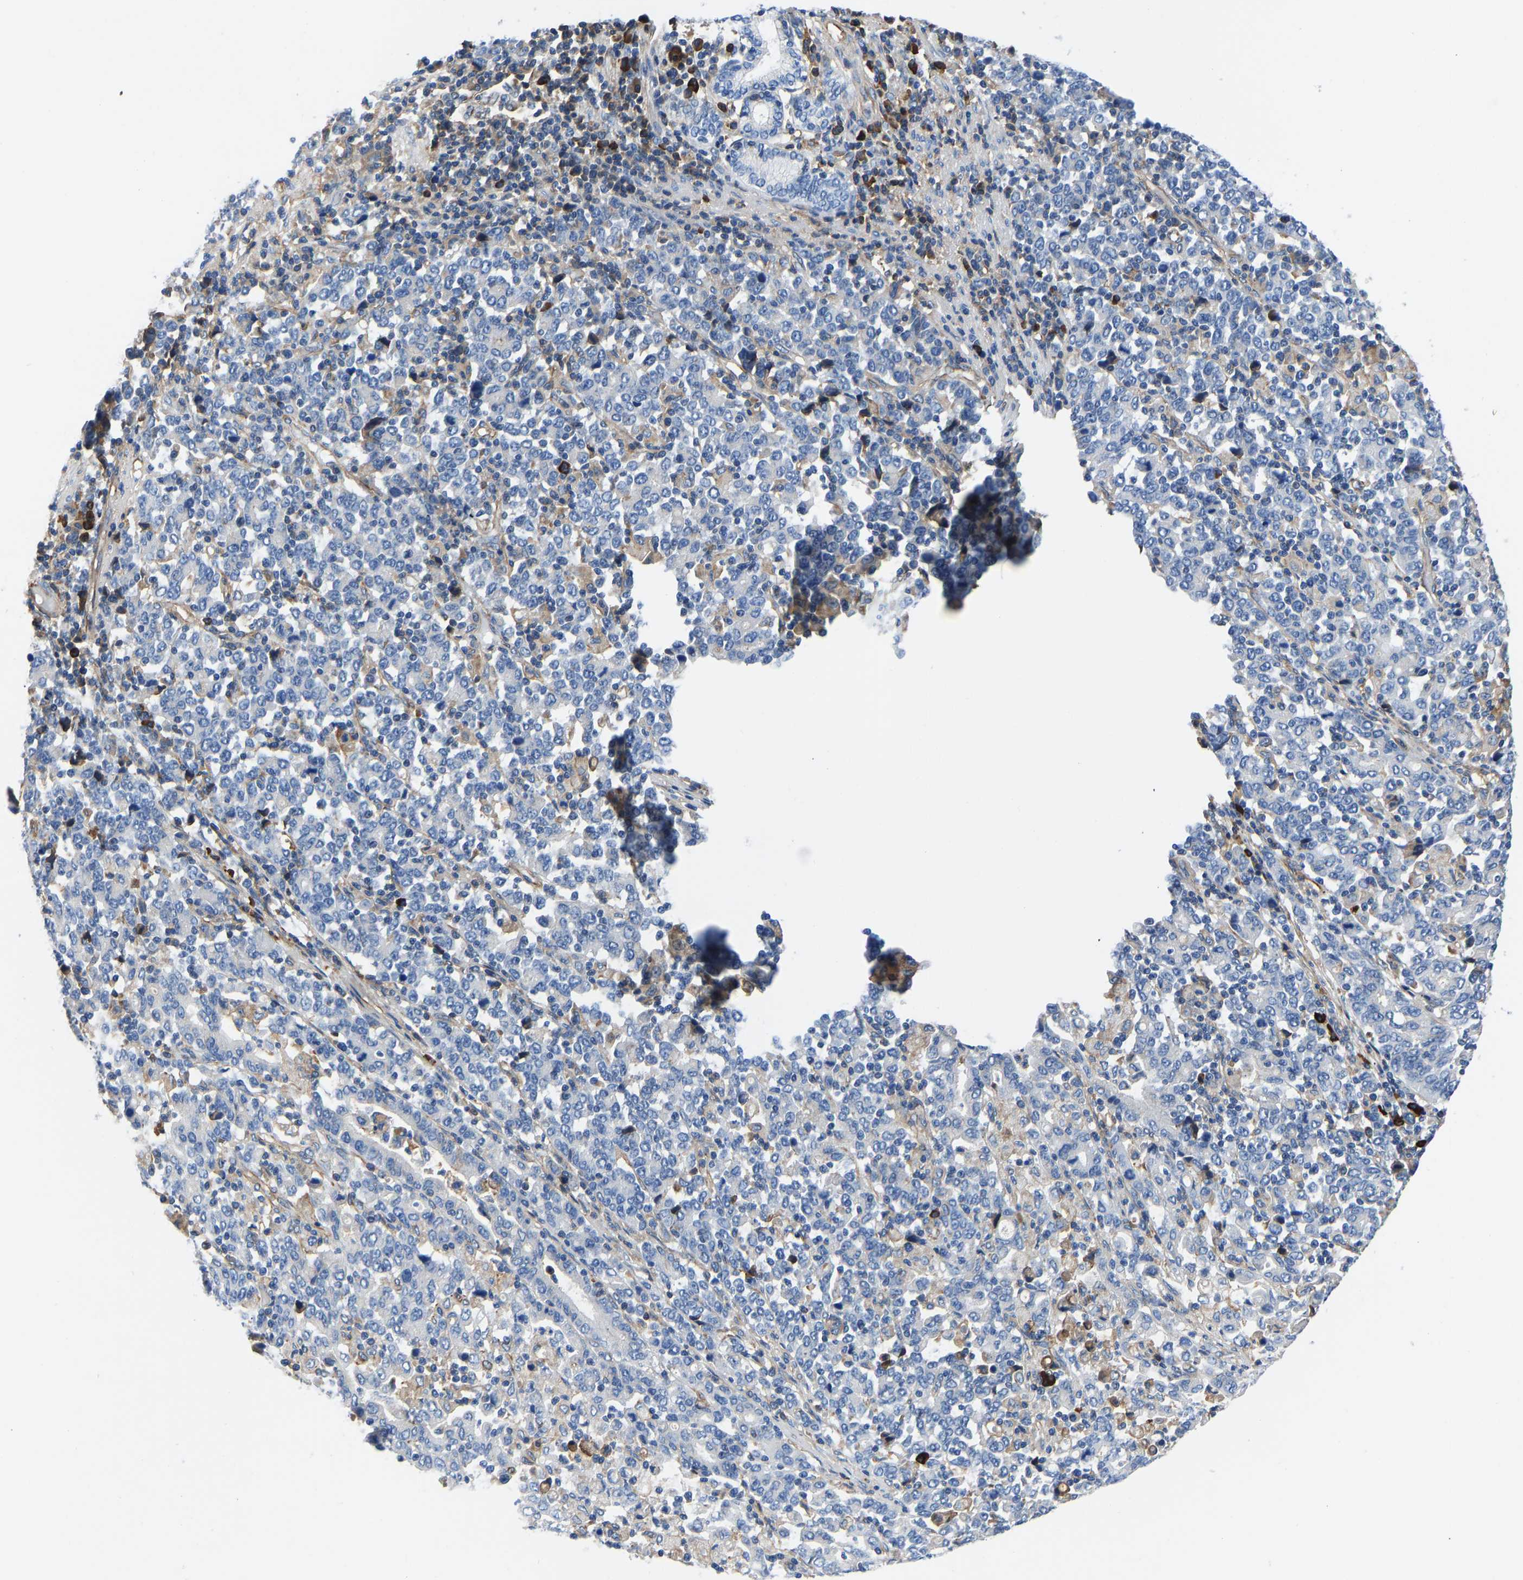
{"staining": {"intensity": "negative", "quantity": "none", "location": "none"}, "tissue": "stomach cancer", "cell_type": "Tumor cells", "image_type": "cancer", "snomed": [{"axis": "morphology", "description": "Adenocarcinoma, NOS"}, {"axis": "topography", "description": "Stomach, upper"}], "caption": "A micrograph of stomach cancer stained for a protein reveals no brown staining in tumor cells. Nuclei are stained in blue.", "gene": "HSPG2", "patient": {"sex": "male", "age": 69}}